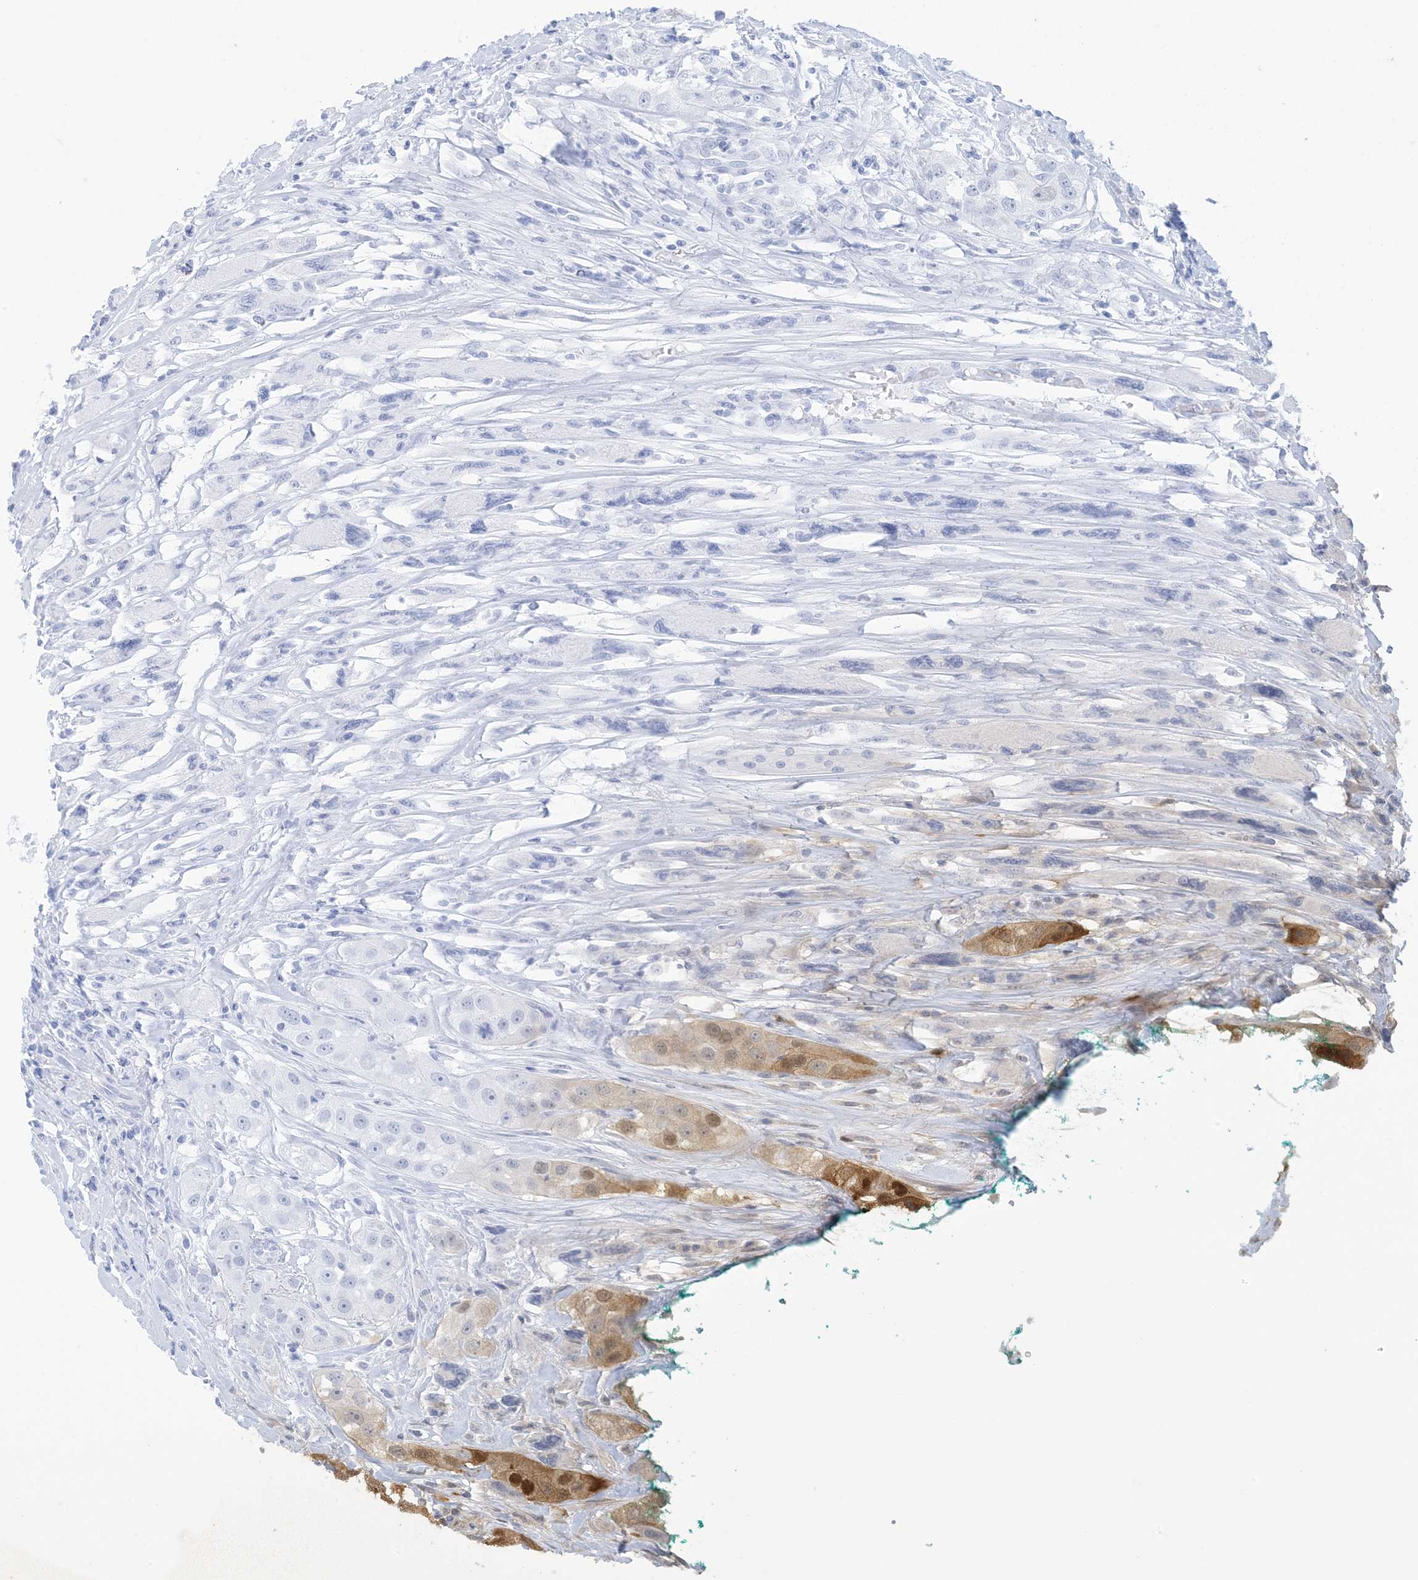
{"staining": {"intensity": "moderate", "quantity": "<25%", "location": "cytoplasmic/membranous,nuclear"}, "tissue": "head and neck cancer", "cell_type": "Tumor cells", "image_type": "cancer", "snomed": [{"axis": "morphology", "description": "Normal tissue, NOS"}, {"axis": "morphology", "description": "Squamous cell carcinoma, NOS"}, {"axis": "topography", "description": "Skeletal muscle"}, {"axis": "topography", "description": "Head-Neck"}], "caption": "Human head and neck cancer (squamous cell carcinoma) stained with a brown dye displays moderate cytoplasmic/membranous and nuclear positive positivity in approximately <25% of tumor cells.", "gene": "HMGCS1", "patient": {"sex": "male", "age": 51}}